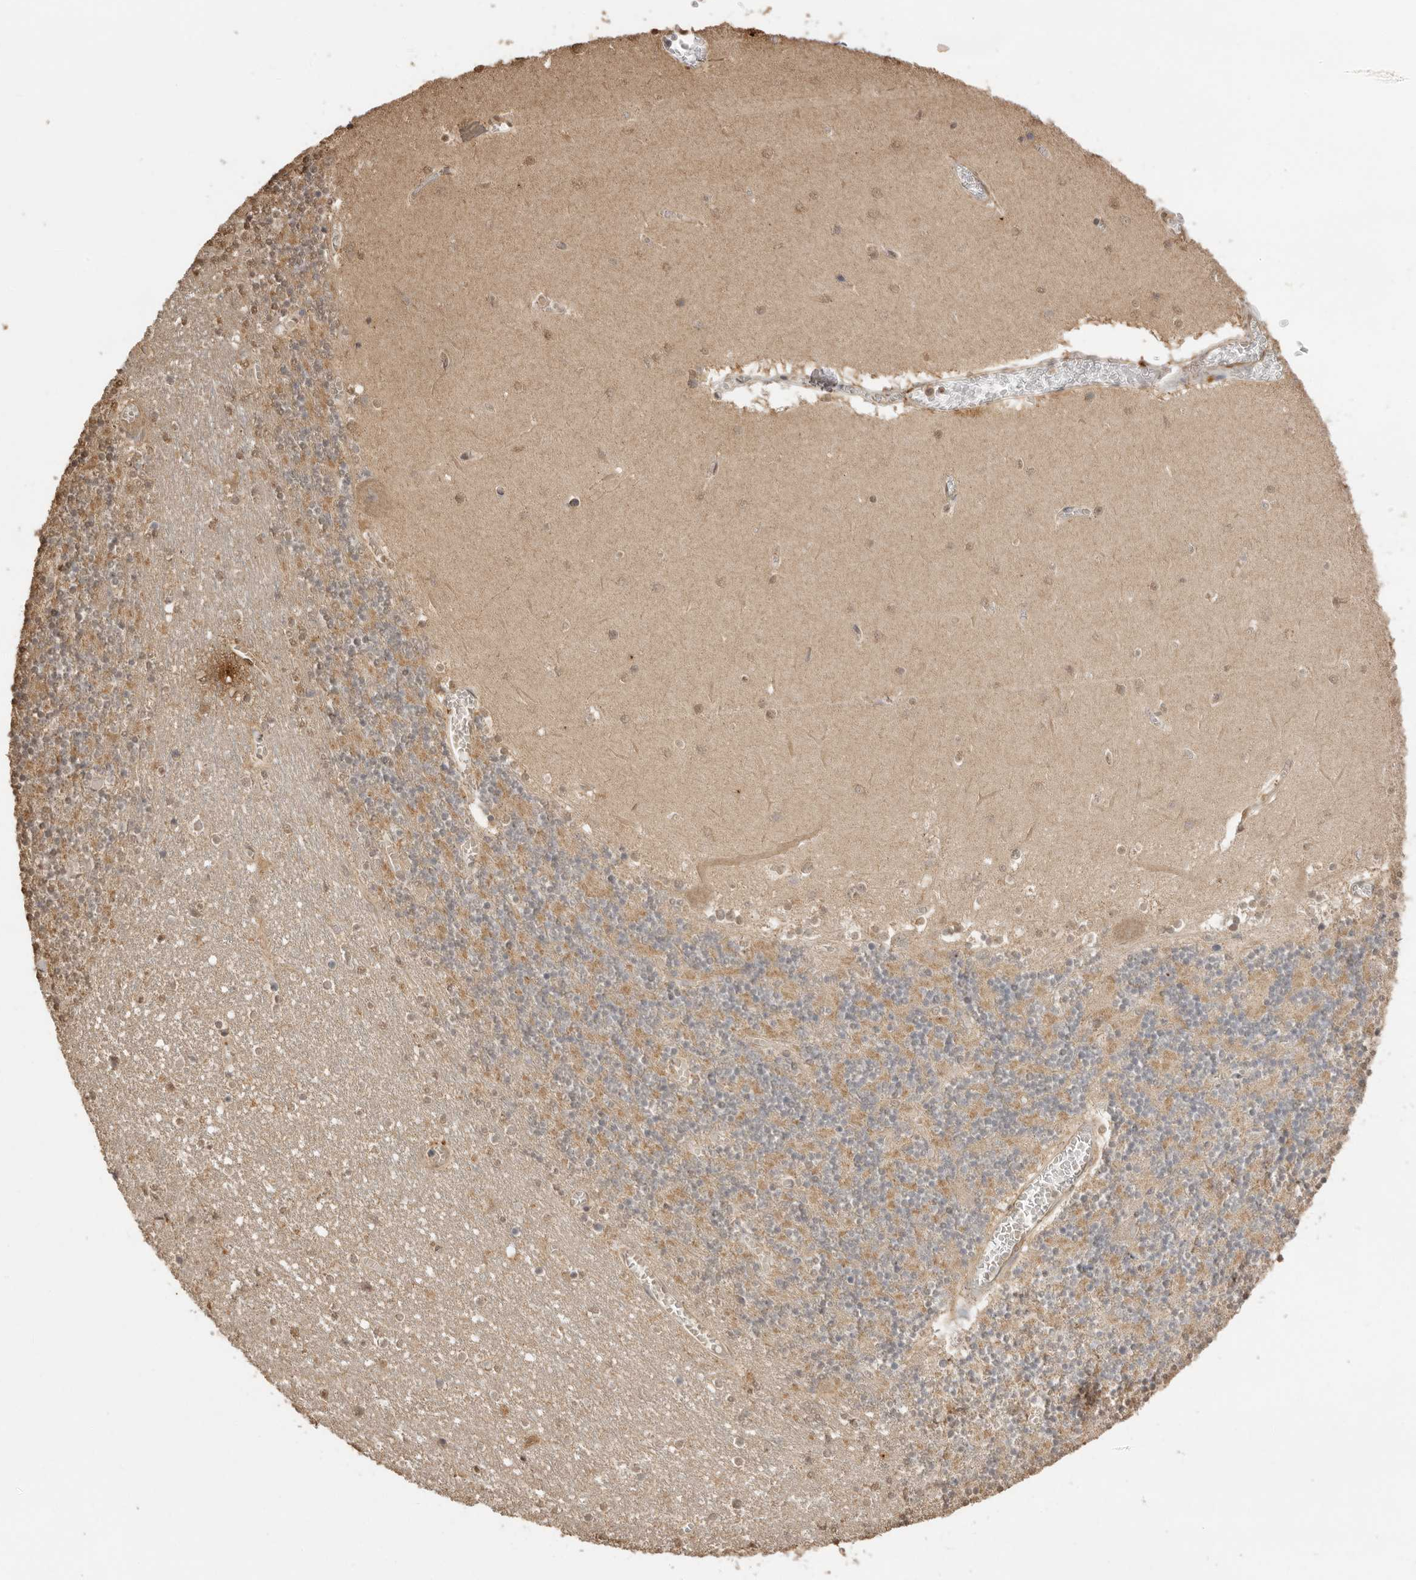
{"staining": {"intensity": "moderate", "quantity": ">75%", "location": "cytoplasmic/membranous"}, "tissue": "cerebellum", "cell_type": "Cells in granular layer", "image_type": "normal", "snomed": [{"axis": "morphology", "description": "Normal tissue, NOS"}, {"axis": "topography", "description": "Cerebellum"}], "caption": "Immunohistochemistry (IHC) histopathology image of benign cerebellum stained for a protein (brown), which shows medium levels of moderate cytoplasmic/membranous positivity in about >75% of cells in granular layer.", "gene": "JAG2", "patient": {"sex": "female", "age": 28}}